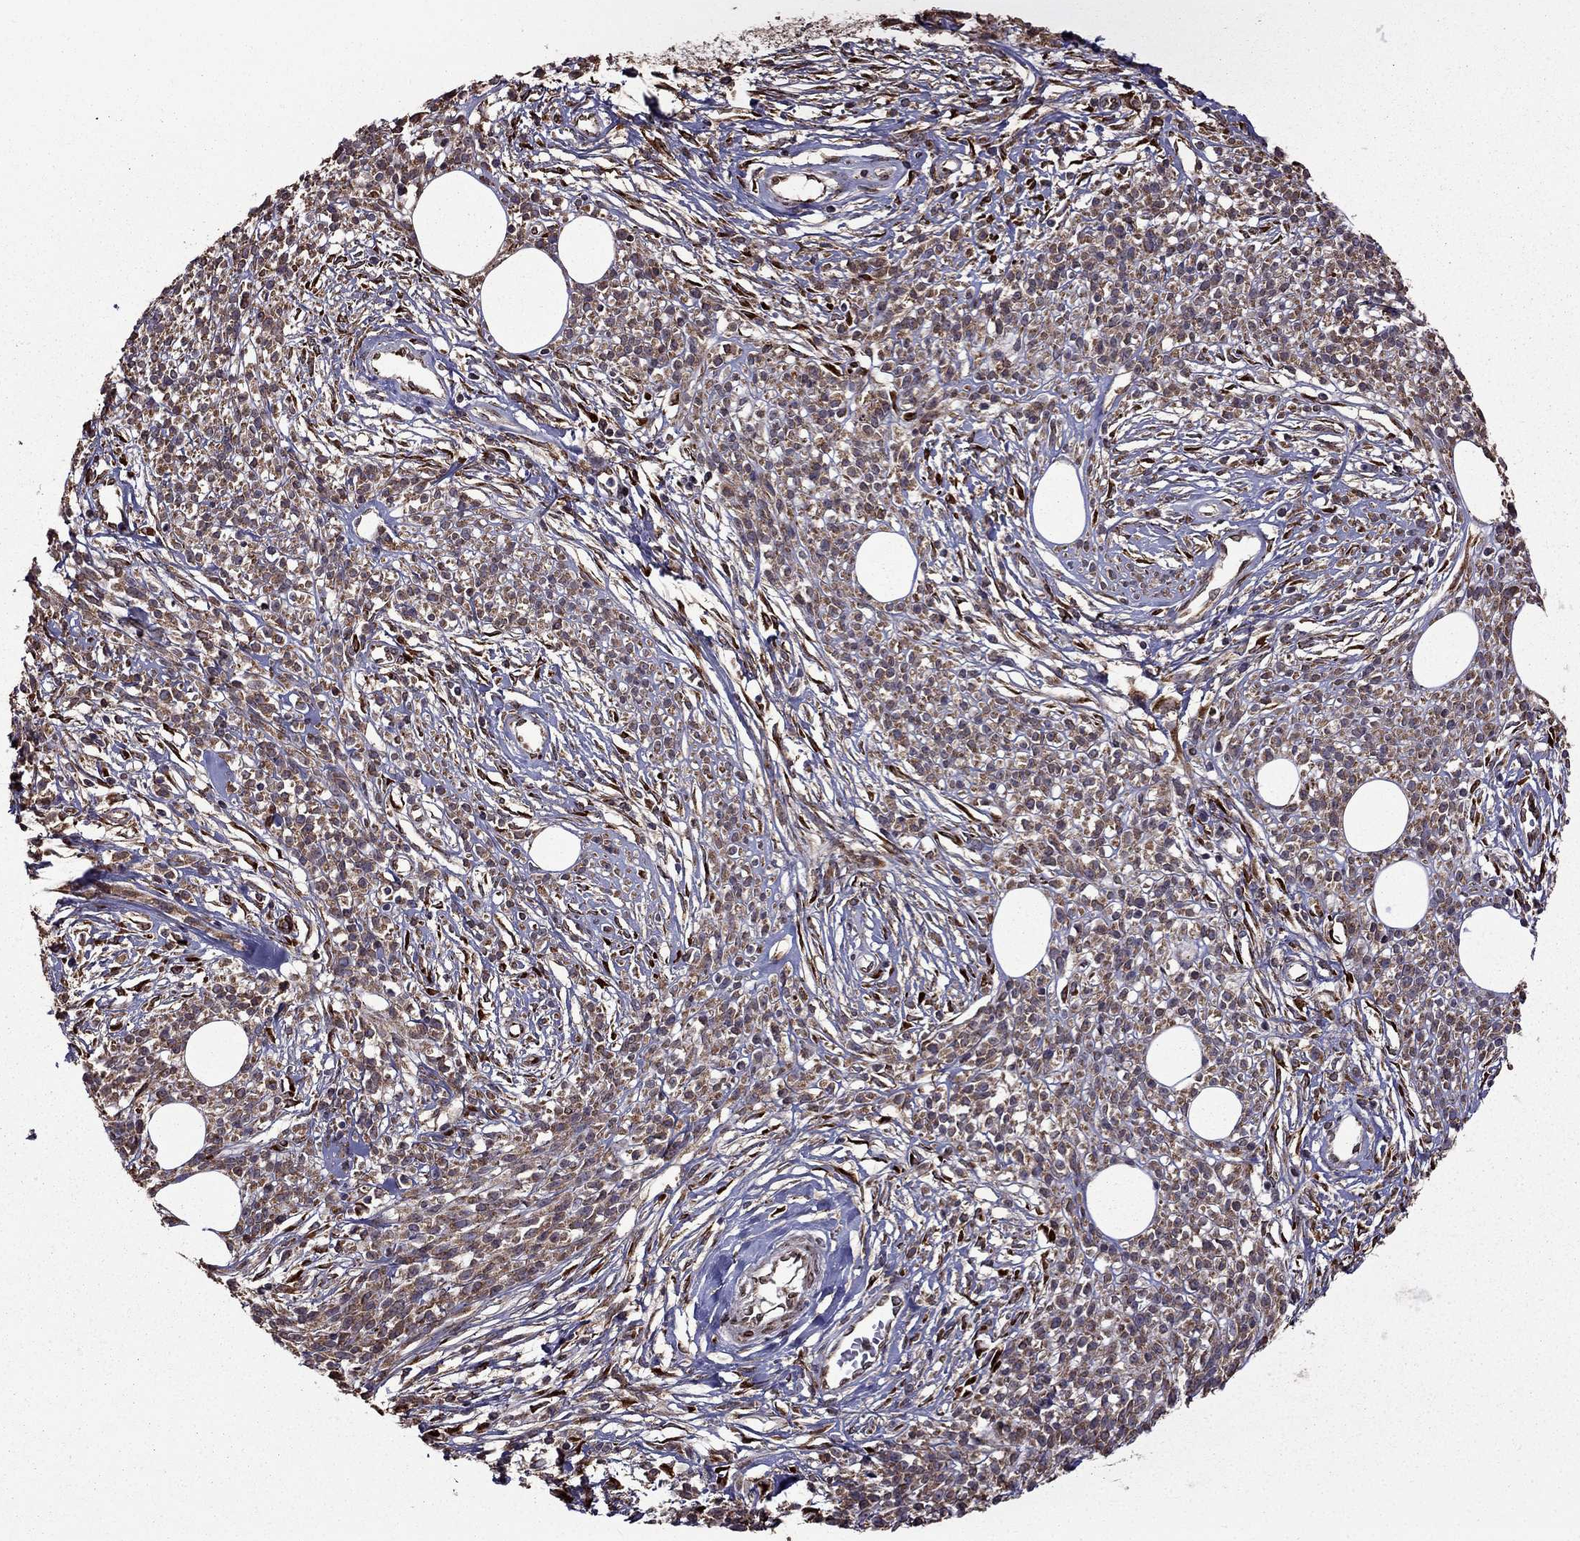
{"staining": {"intensity": "moderate", "quantity": ">75%", "location": "cytoplasmic/membranous"}, "tissue": "melanoma", "cell_type": "Tumor cells", "image_type": "cancer", "snomed": [{"axis": "morphology", "description": "Malignant melanoma, NOS"}, {"axis": "topography", "description": "Skin"}, {"axis": "topography", "description": "Skin of trunk"}], "caption": "A brown stain highlights moderate cytoplasmic/membranous positivity of a protein in melanoma tumor cells. Using DAB (brown) and hematoxylin (blue) stains, captured at high magnification using brightfield microscopy.", "gene": "IKBIP", "patient": {"sex": "male", "age": 74}}